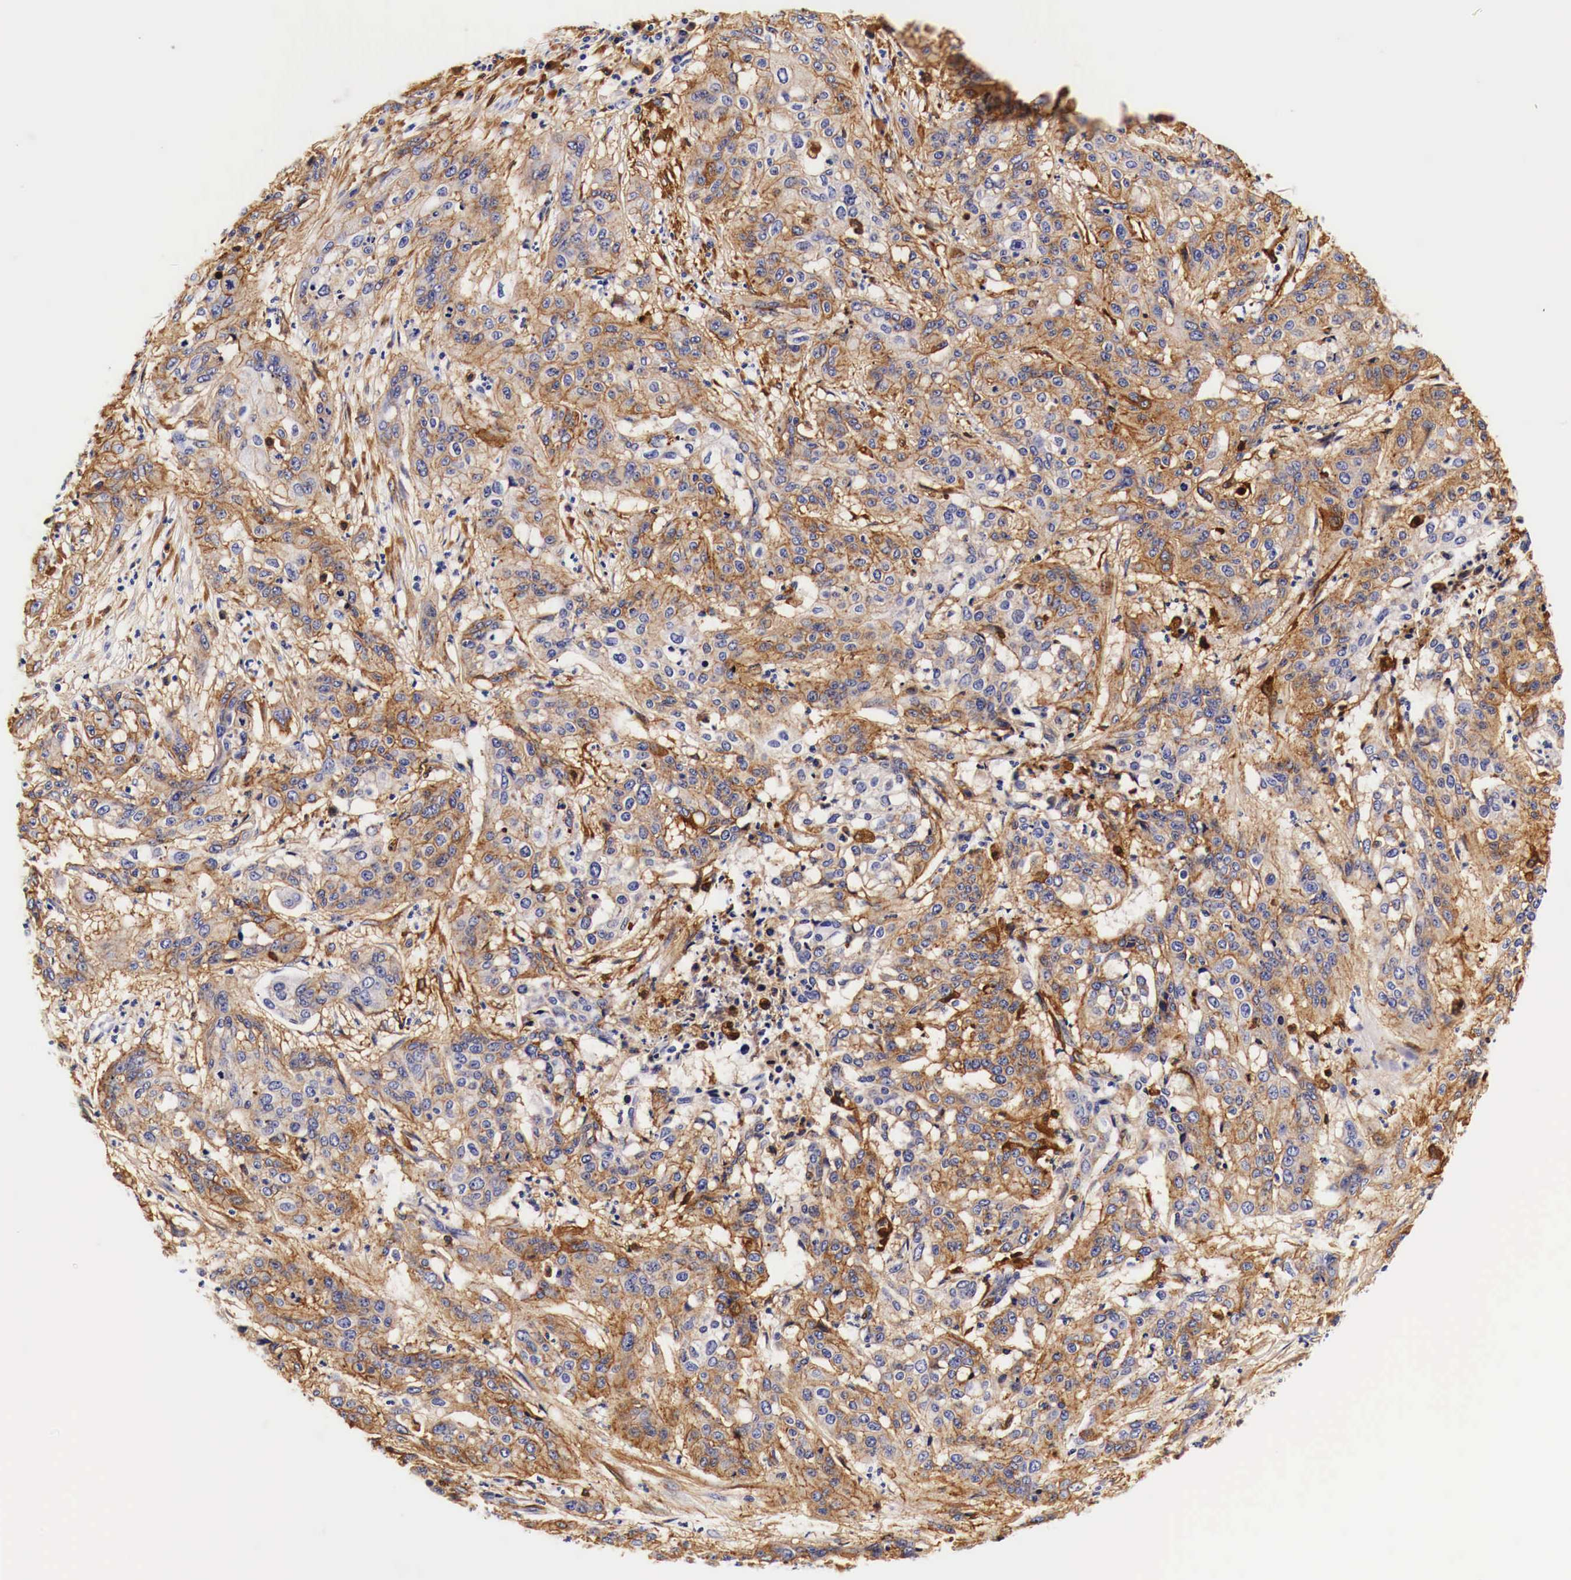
{"staining": {"intensity": "moderate", "quantity": ">75%", "location": "cytoplasmic/membranous"}, "tissue": "cervical cancer", "cell_type": "Tumor cells", "image_type": "cancer", "snomed": [{"axis": "morphology", "description": "Squamous cell carcinoma, NOS"}, {"axis": "topography", "description": "Cervix"}], "caption": "Protein expression analysis of cervical cancer shows moderate cytoplasmic/membranous expression in about >75% of tumor cells.", "gene": "EGFR", "patient": {"sex": "female", "age": 41}}